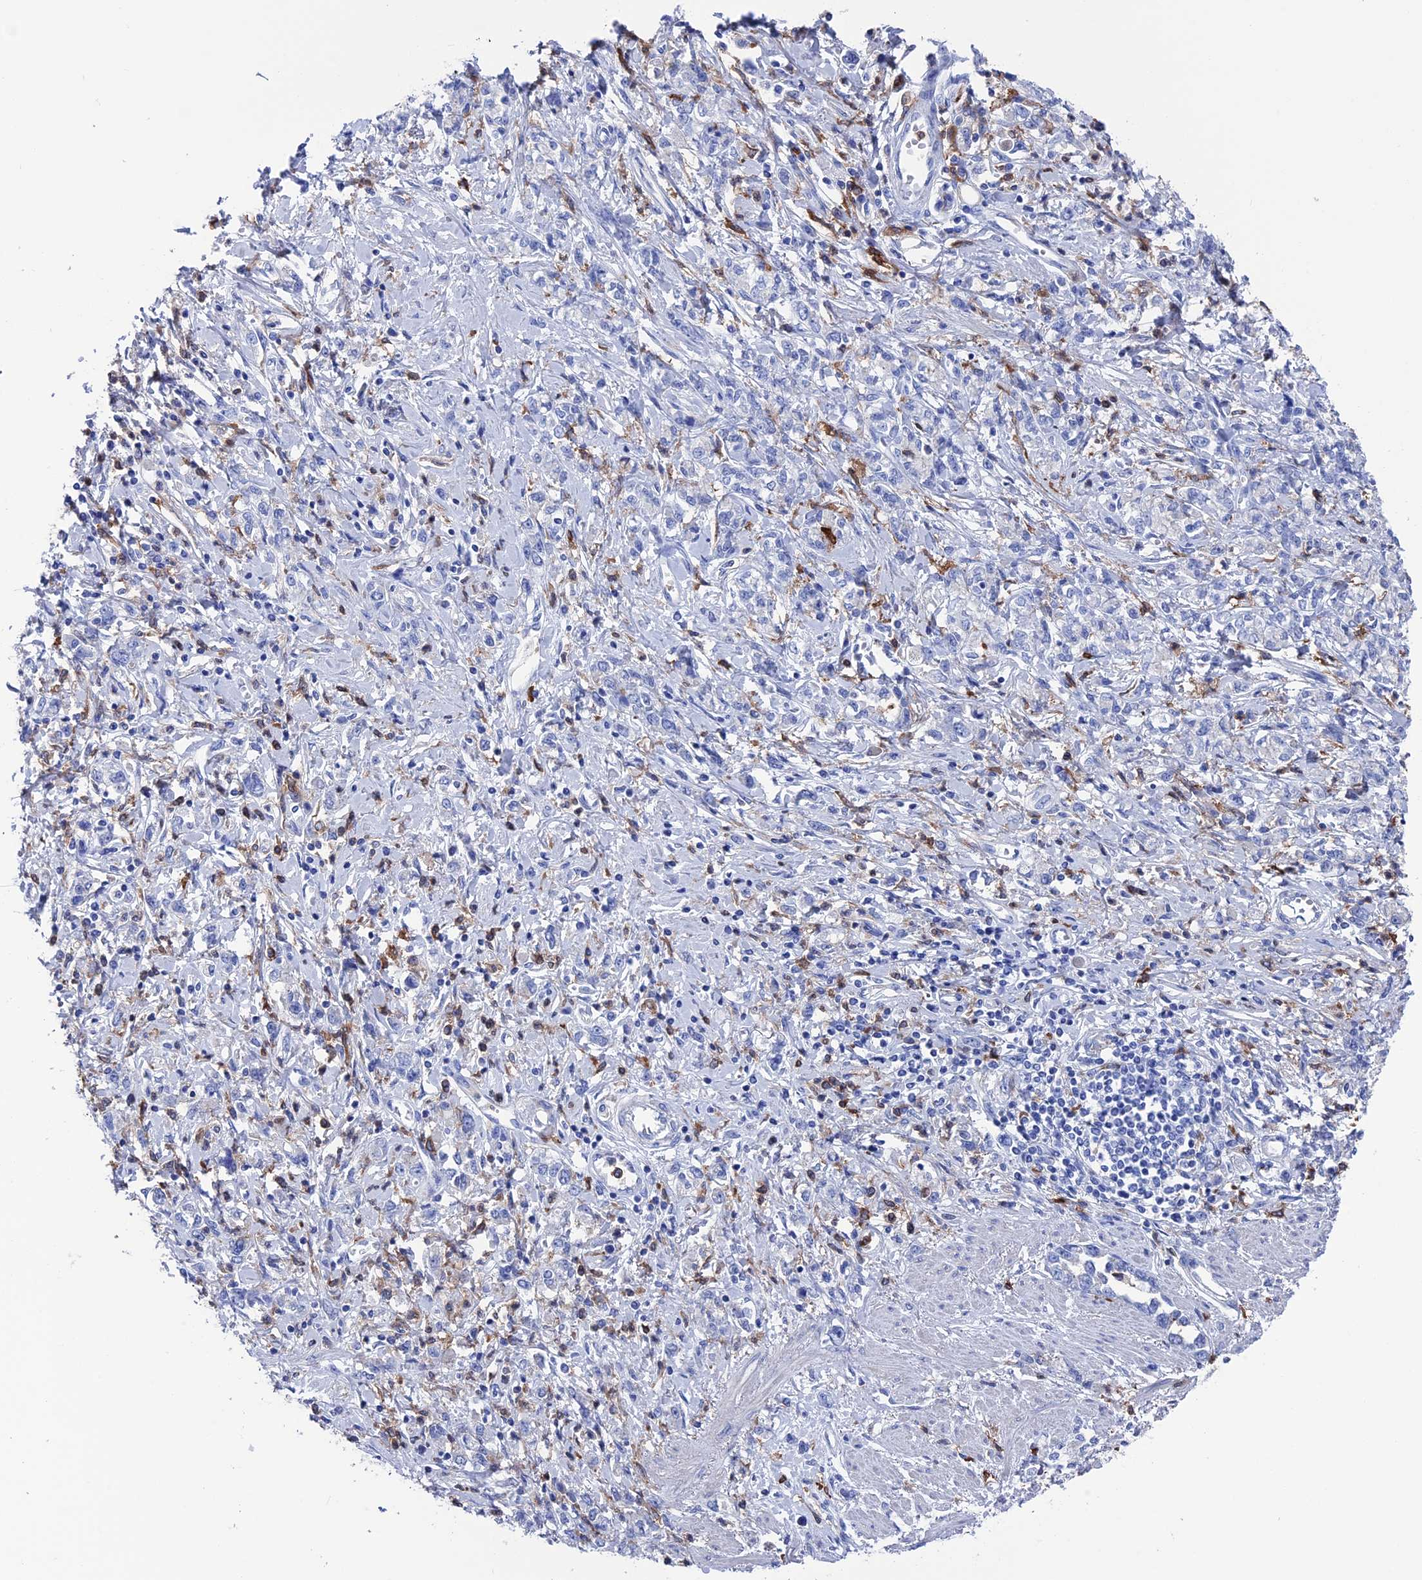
{"staining": {"intensity": "negative", "quantity": "none", "location": "none"}, "tissue": "stomach cancer", "cell_type": "Tumor cells", "image_type": "cancer", "snomed": [{"axis": "morphology", "description": "Adenocarcinoma, NOS"}, {"axis": "topography", "description": "Stomach"}], "caption": "This is a histopathology image of immunohistochemistry (IHC) staining of stomach adenocarcinoma, which shows no staining in tumor cells.", "gene": "TYROBP", "patient": {"sex": "female", "age": 76}}